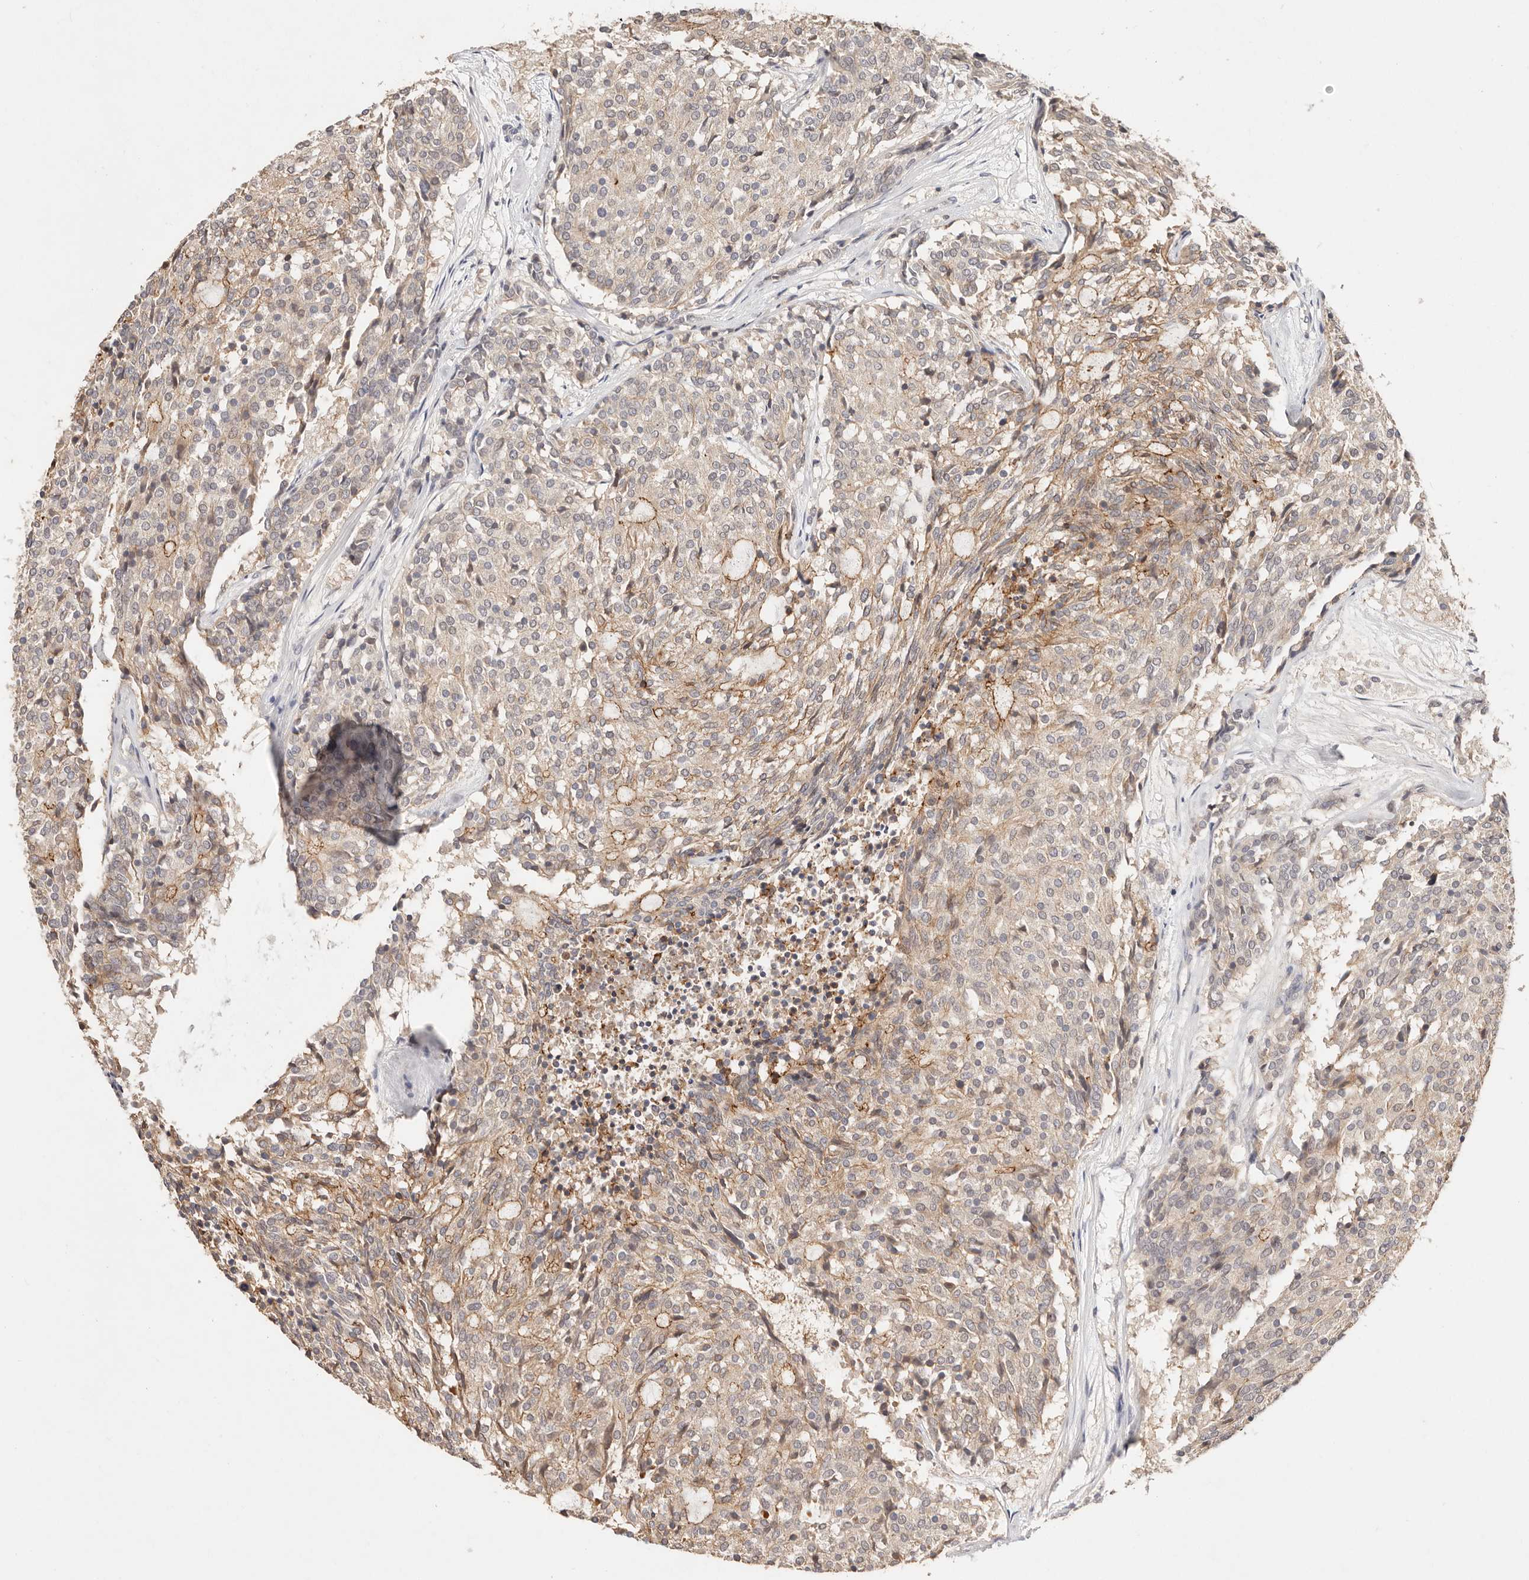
{"staining": {"intensity": "moderate", "quantity": "25%-75%", "location": "cytoplasmic/membranous"}, "tissue": "carcinoid", "cell_type": "Tumor cells", "image_type": "cancer", "snomed": [{"axis": "morphology", "description": "Carcinoid, malignant, NOS"}, {"axis": "topography", "description": "Pancreas"}], "caption": "Protein expression analysis of human malignant carcinoid reveals moderate cytoplasmic/membranous expression in approximately 25%-75% of tumor cells.", "gene": "CXADR", "patient": {"sex": "female", "age": 54}}